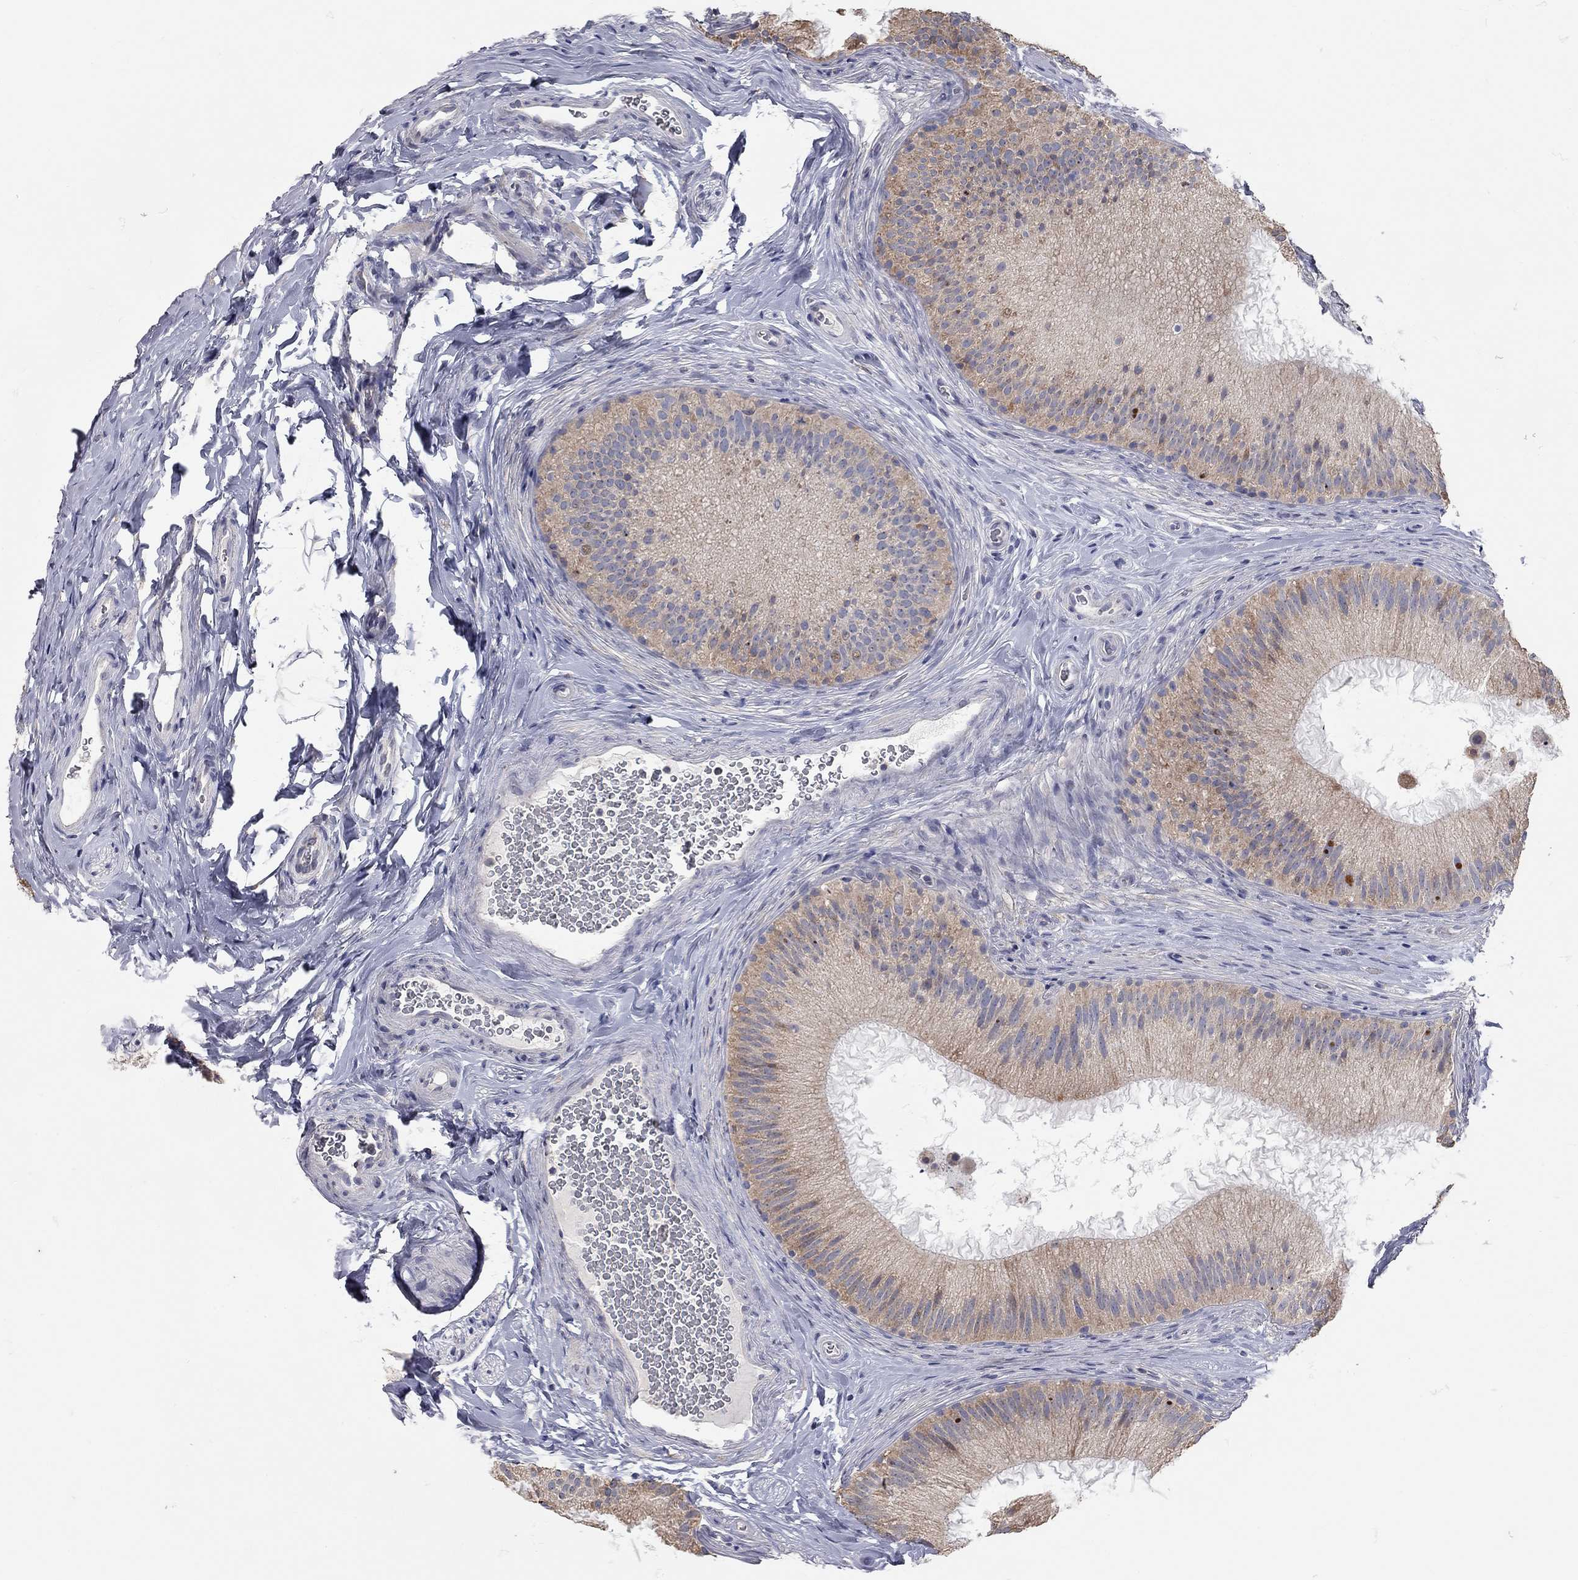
{"staining": {"intensity": "weak", "quantity": ">75%", "location": "cytoplasmic/membranous"}, "tissue": "epididymis", "cell_type": "Glandular cells", "image_type": "normal", "snomed": [{"axis": "morphology", "description": "Normal tissue, NOS"}, {"axis": "topography", "description": "Epididymis"}], "caption": "IHC micrograph of benign human epididymis stained for a protein (brown), which shows low levels of weak cytoplasmic/membranous positivity in approximately >75% of glandular cells.", "gene": "XAGE2", "patient": {"sex": "male", "age": 32}}